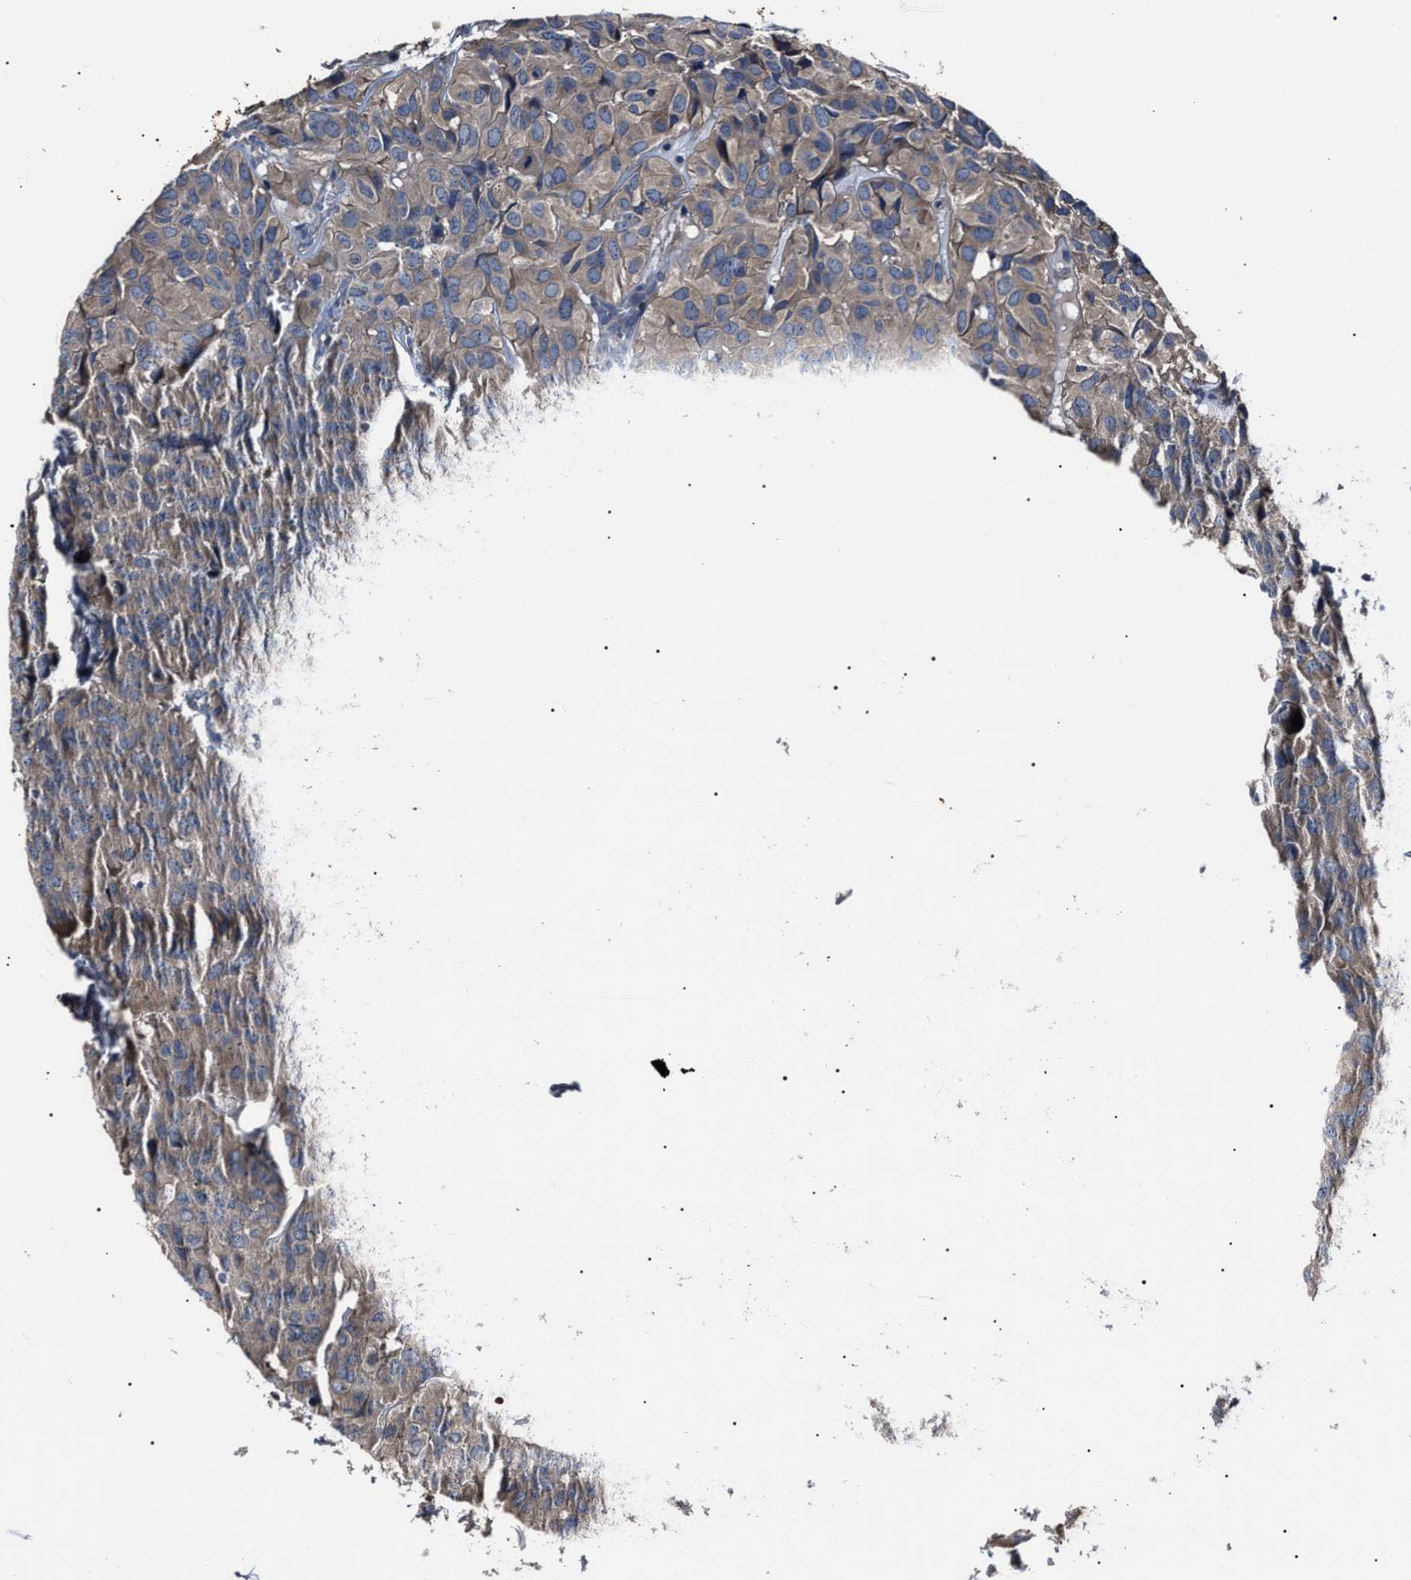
{"staining": {"intensity": "weak", "quantity": ">75%", "location": "cytoplasmic/membranous"}, "tissue": "head and neck cancer", "cell_type": "Tumor cells", "image_type": "cancer", "snomed": [{"axis": "morphology", "description": "Adenocarcinoma, NOS"}, {"axis": "topography", "description": "Salivary gland, NOS"}, {"axis": "topography", "description": "Head-Neck"}], "caption": "Tumor cells show low levels of weak cytoplasmic/membranous positivity in approximately >75% of cells in human adenocarcinoma (head and neck).", "gene": "IFT81", "patient": {"sex": "female", "age": 76}}